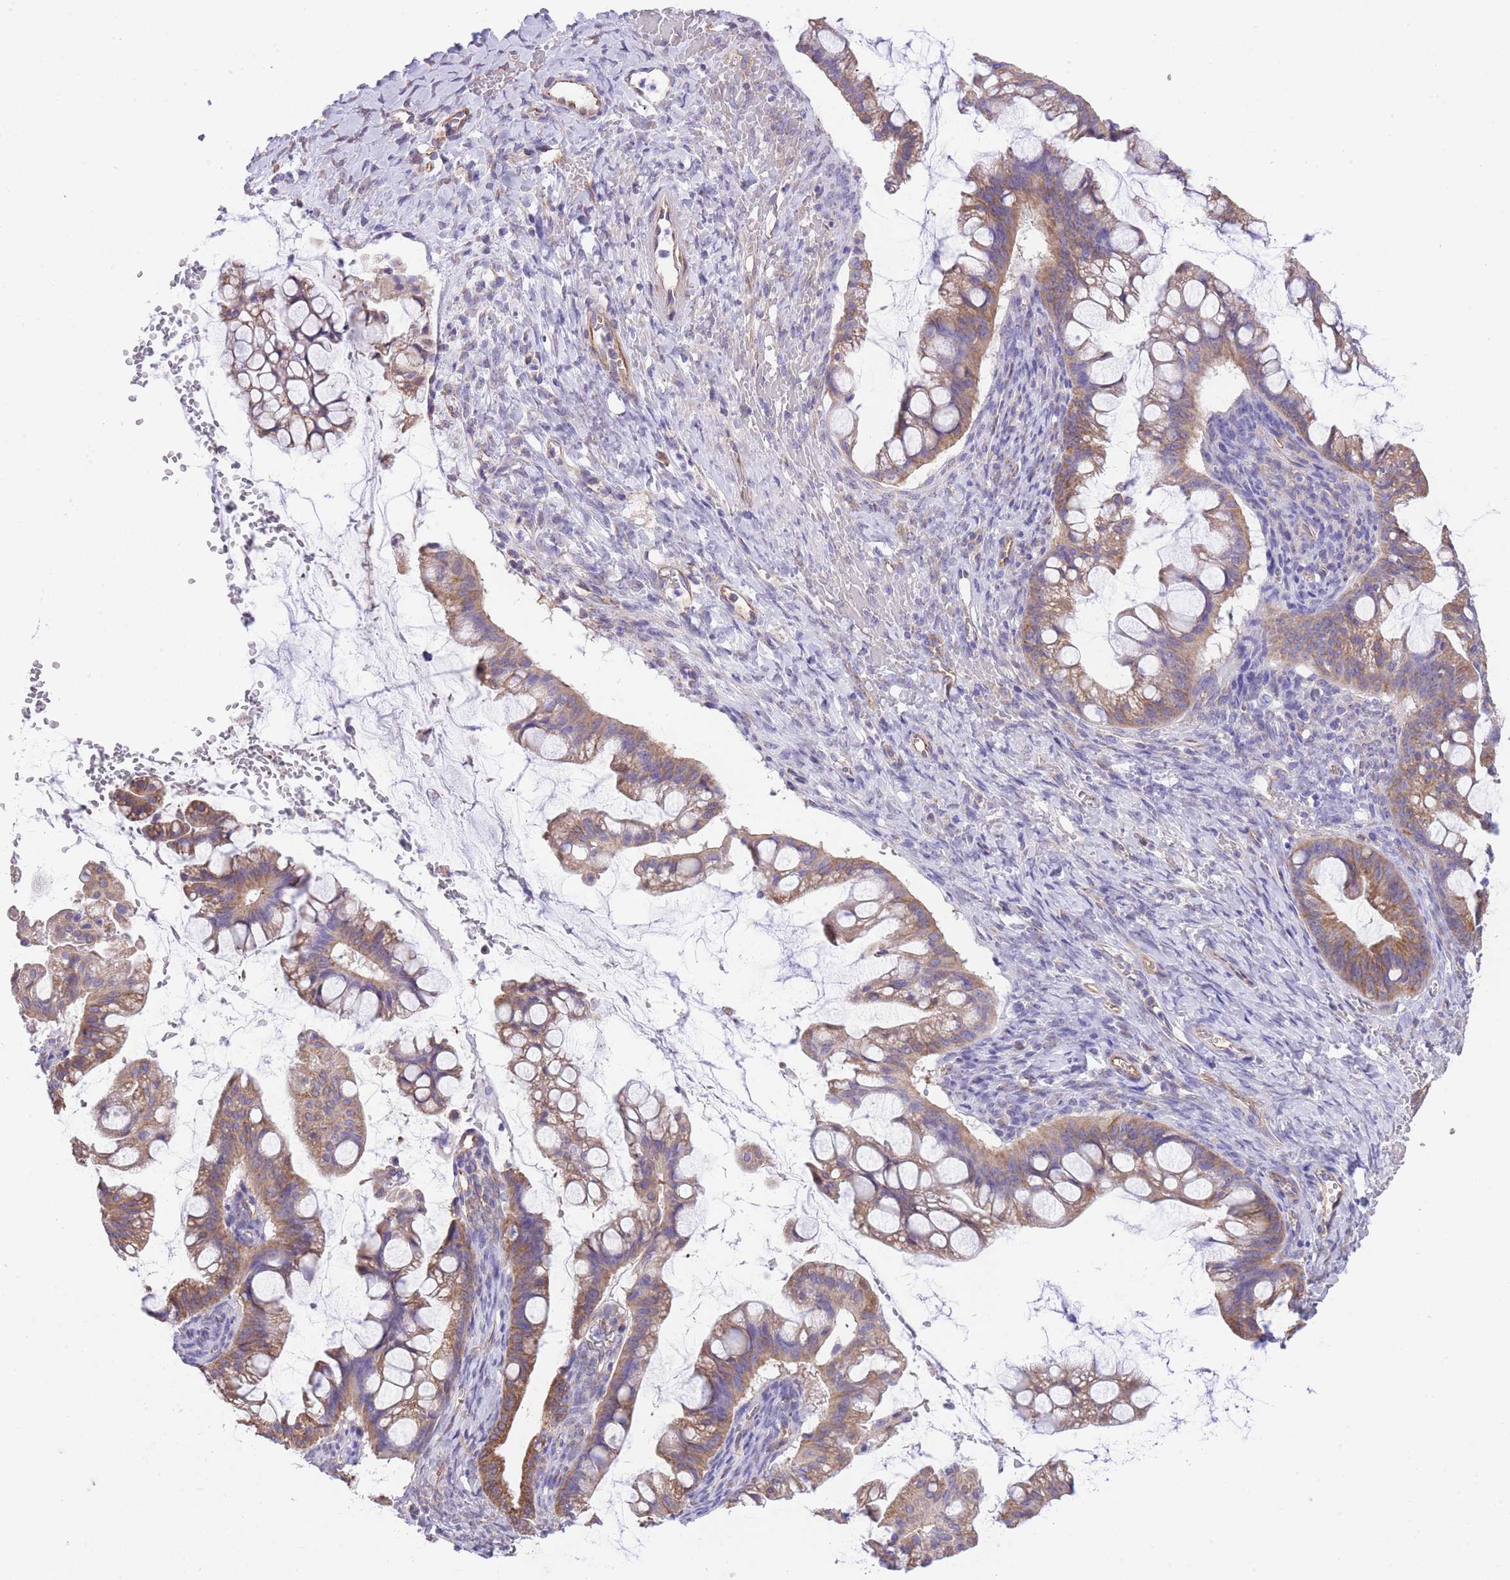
{"staining": {"intensity": "moderate", "quantity": ">75%", "location": "cytoplasmic/membranous"}, "tissue": "ovarian cancer", "cell_type": "Tumor cells", "image_type": "cancer", "snomed": [{"axis": "morphology", "description": "Cystadenocarcinoma, mucinous, NOS"}, {"axis": "topography", "description": "Ovary"}], "caption": "Brown immunohistochemical staining in ovarian mucinous cystadenocarcinoma displays moderate cytoplasmic/membranous expression in approximately >75% of tumor cells. The protein of interest is stained brown, and the nuclei are stained in blue (DAB (3,3'-diaminobenzidine) IHC with brightfield microscopy, high magnification).", "gene": "RHOU", "patient": {"sex": "female", "age": 73}}